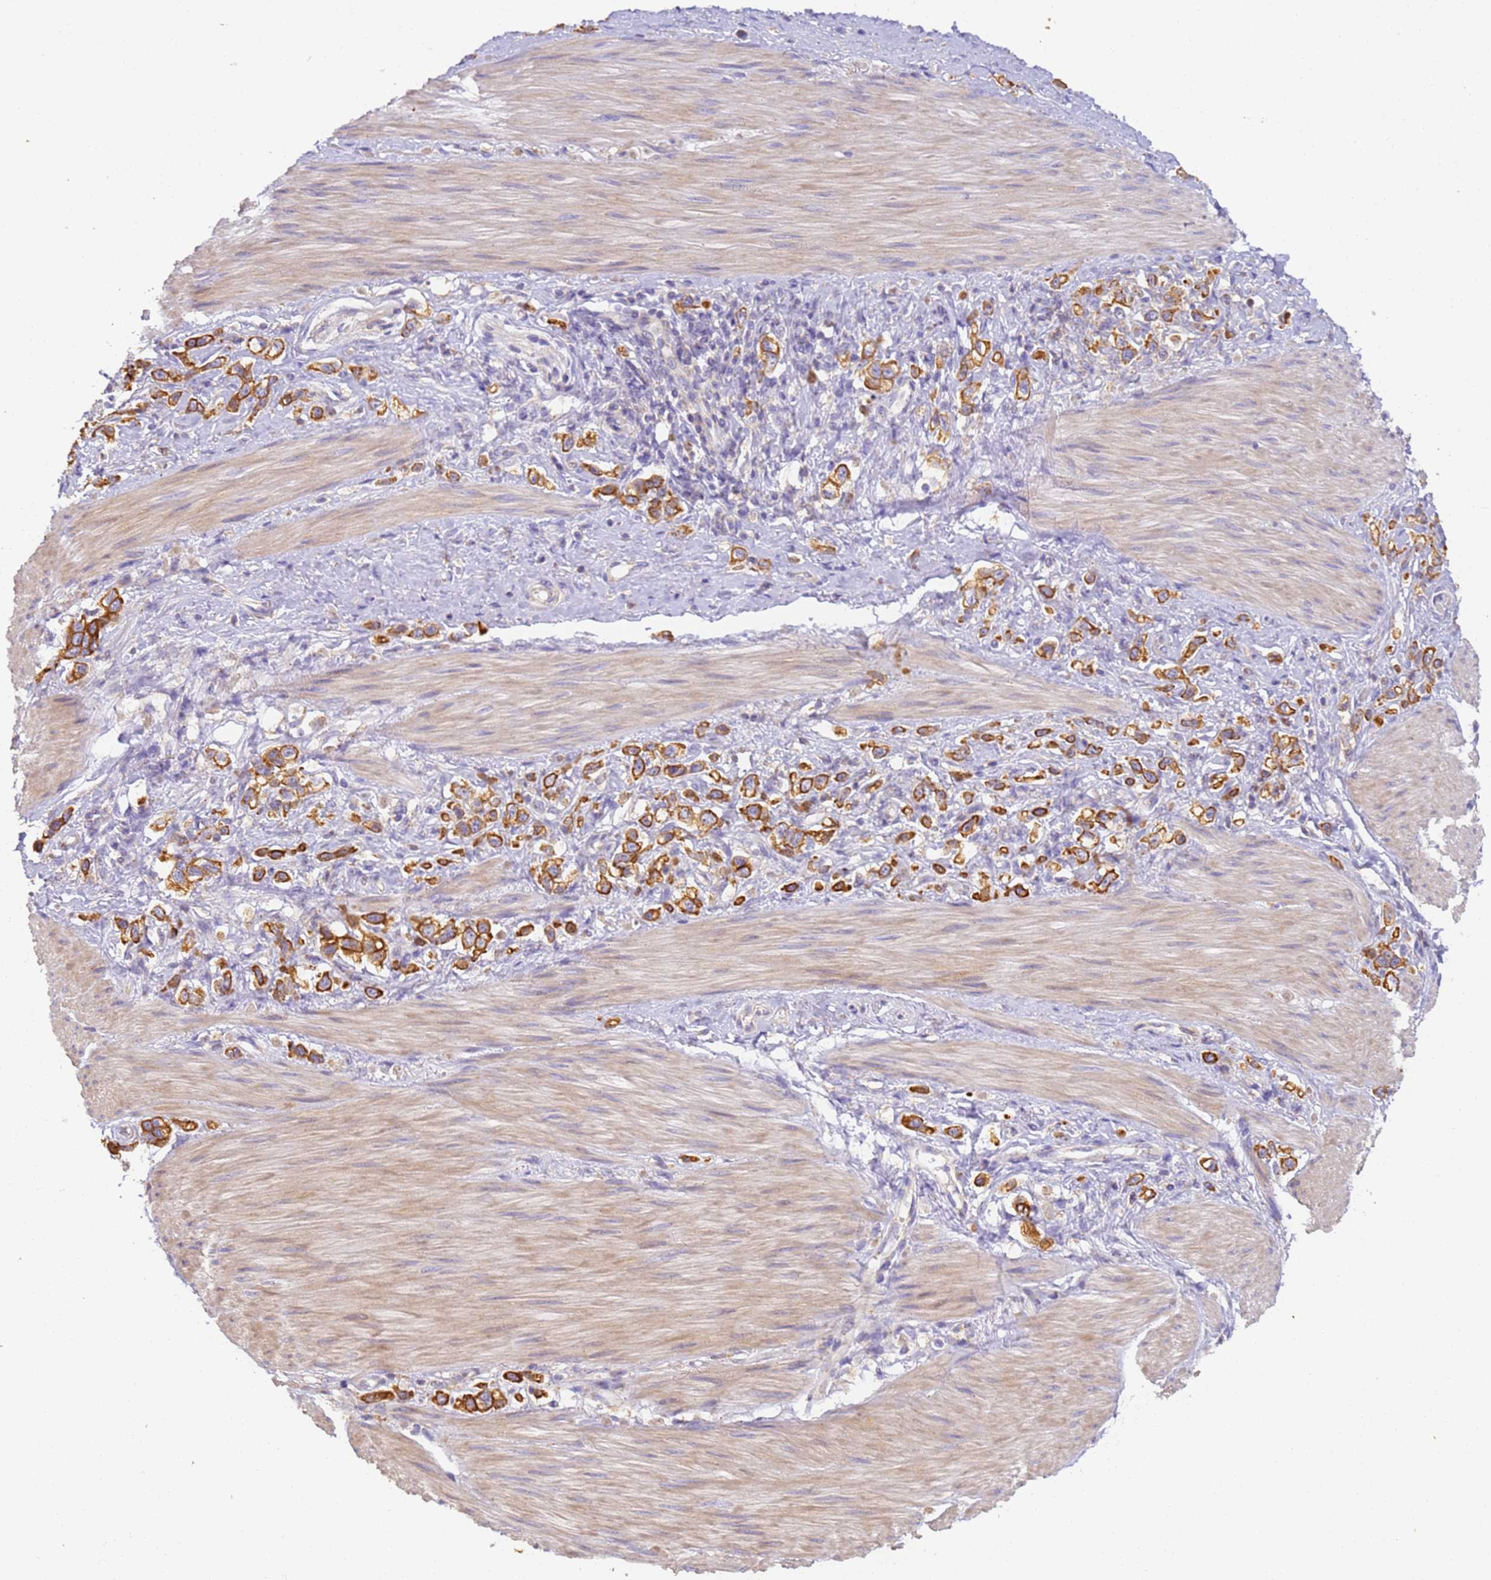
{"staining": {"intensity": "strong", "quantity": ">75%", "location": "cytoplasmic/membranous"}, "tissue": "stomach cancer", "cell_type": "Tumor cells", "image_type": "cancer", "snomed": [{"axis": "morphology", "description": "Adenocarcinoma, NOS"}, {"axis": "topography", "description": "Stomach"}], "caption": "Human stomach adenocarcinoma stained with a brown dye shows strong cytoplasmic/membranous positive positivity in approximately >75% of tumor cells.", "gene": "TIGAR", "patient": {"sex": "female", "age": 65}}